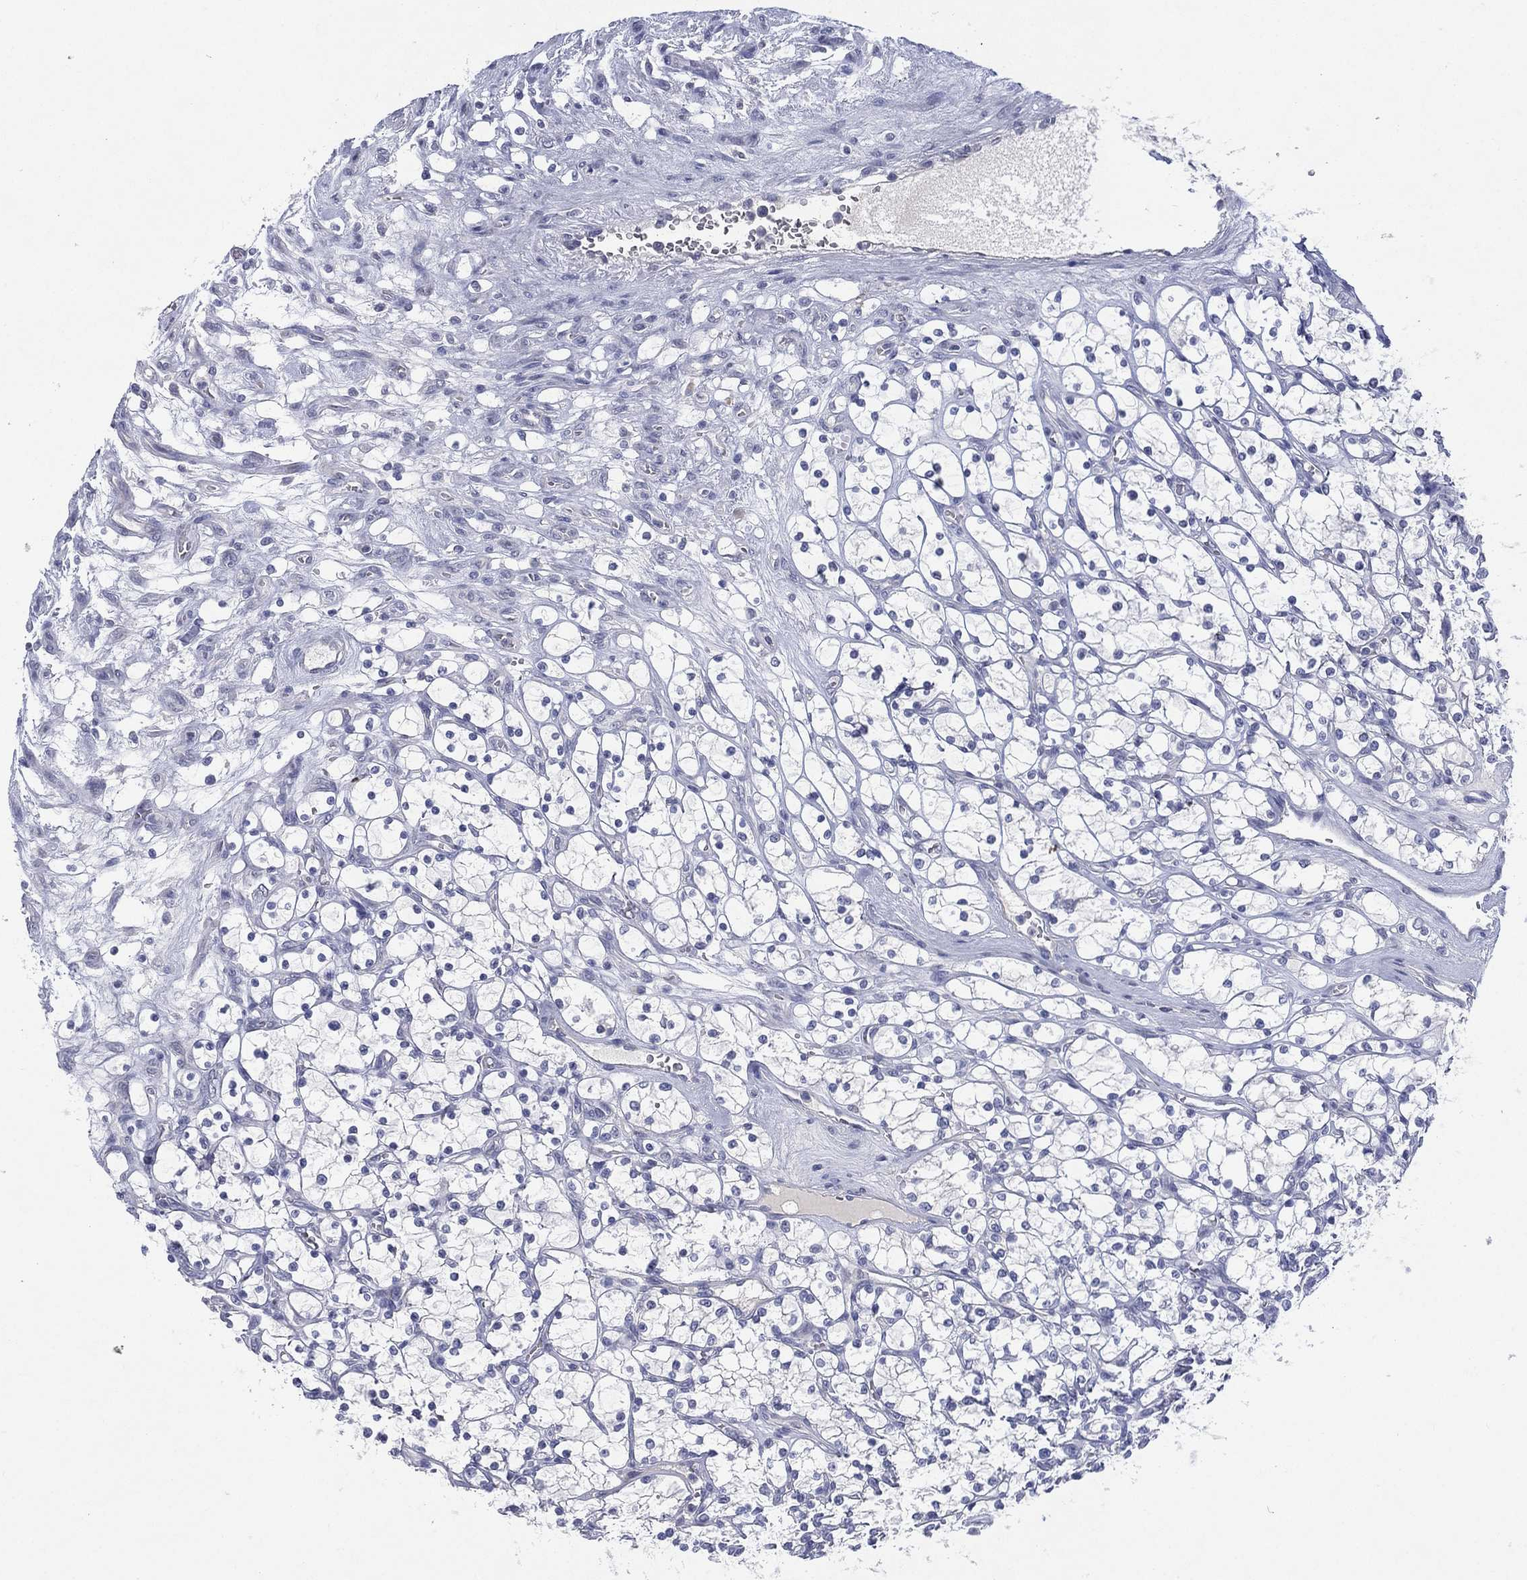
{"staining": {"intensity": "negative", "quantity": "none", "location": "none"}, "tissue": "renal cancer", "cell_type": "Tumor cells", "image_type": "cancer", "snomed": [{"axis": "morphology", "description": "Adenocarcinoma, NOS"}, {"axis": "topography", "description": "Kidney"}], "caption": "Protein analysis of adenocarcinoma (renal) exhibits no significant expression in tumor cells.", "gene": "KRT35", "patient": {"sex": "female", "age": 69}}